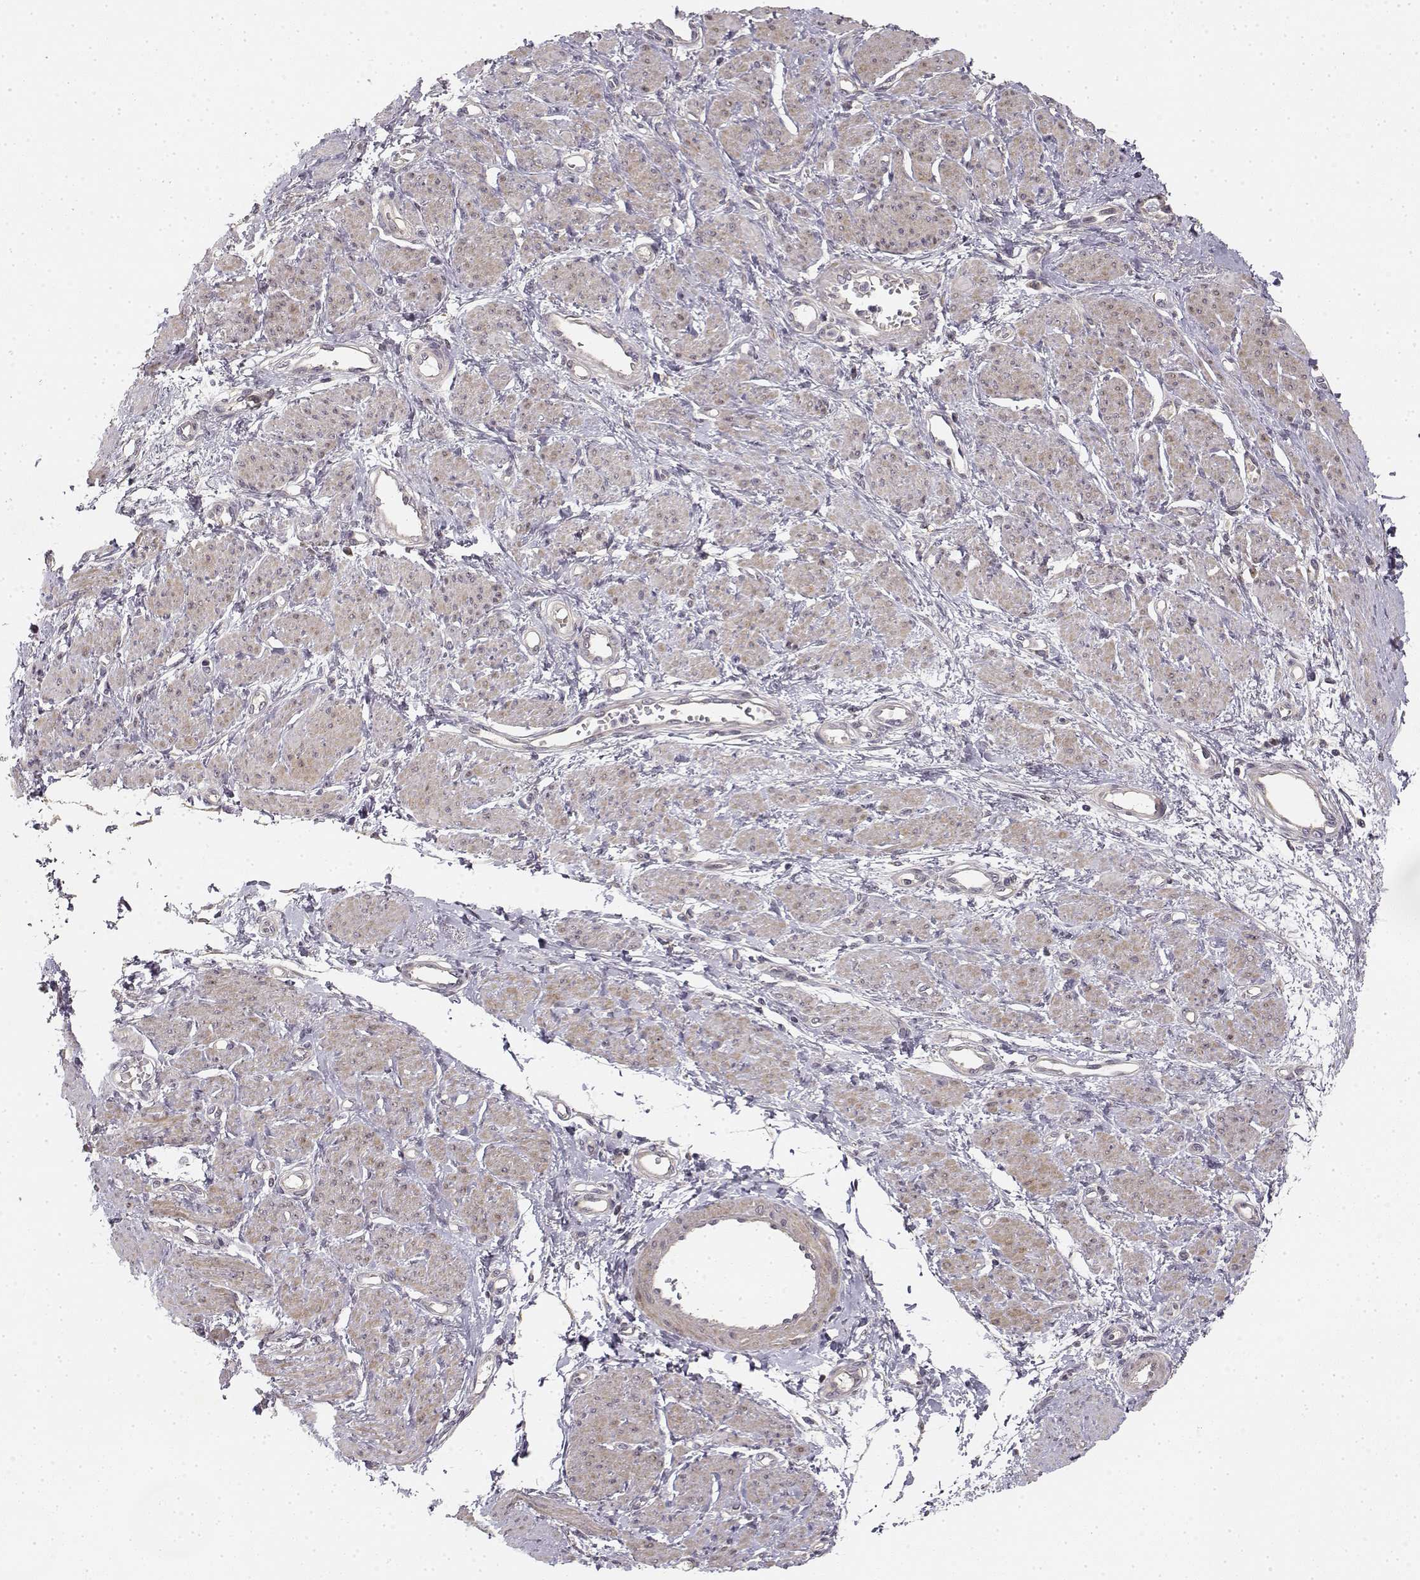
{"staining": {"intensity": "weak", "quantity": "25%-75%", "location": "cytoplasmic/membranous"}, "tissue": "smooth muscle", "cell_type": "Smooth muscle cells", "image_type": "normal", "snomed": [{"axis": "morphology", "description": "Normal tissue, NOS"}, {"axis": "topography", "description": "Smooth muscle"}, {"axis": "topography", "description": "Uterus"}], "caption": "Benign smooth muscle exhibits weak cytoplasmic/membranous expression in approximately 25%-75% of smooth muscle cells, visualized by immunohistochemistry. The staining was performed using DAB, with brown indicating positive protein expression. Nuclei are stained blue with hematoxylin.", "gene": "MED12L", "patient": {"sex": "female", "age": 39}}